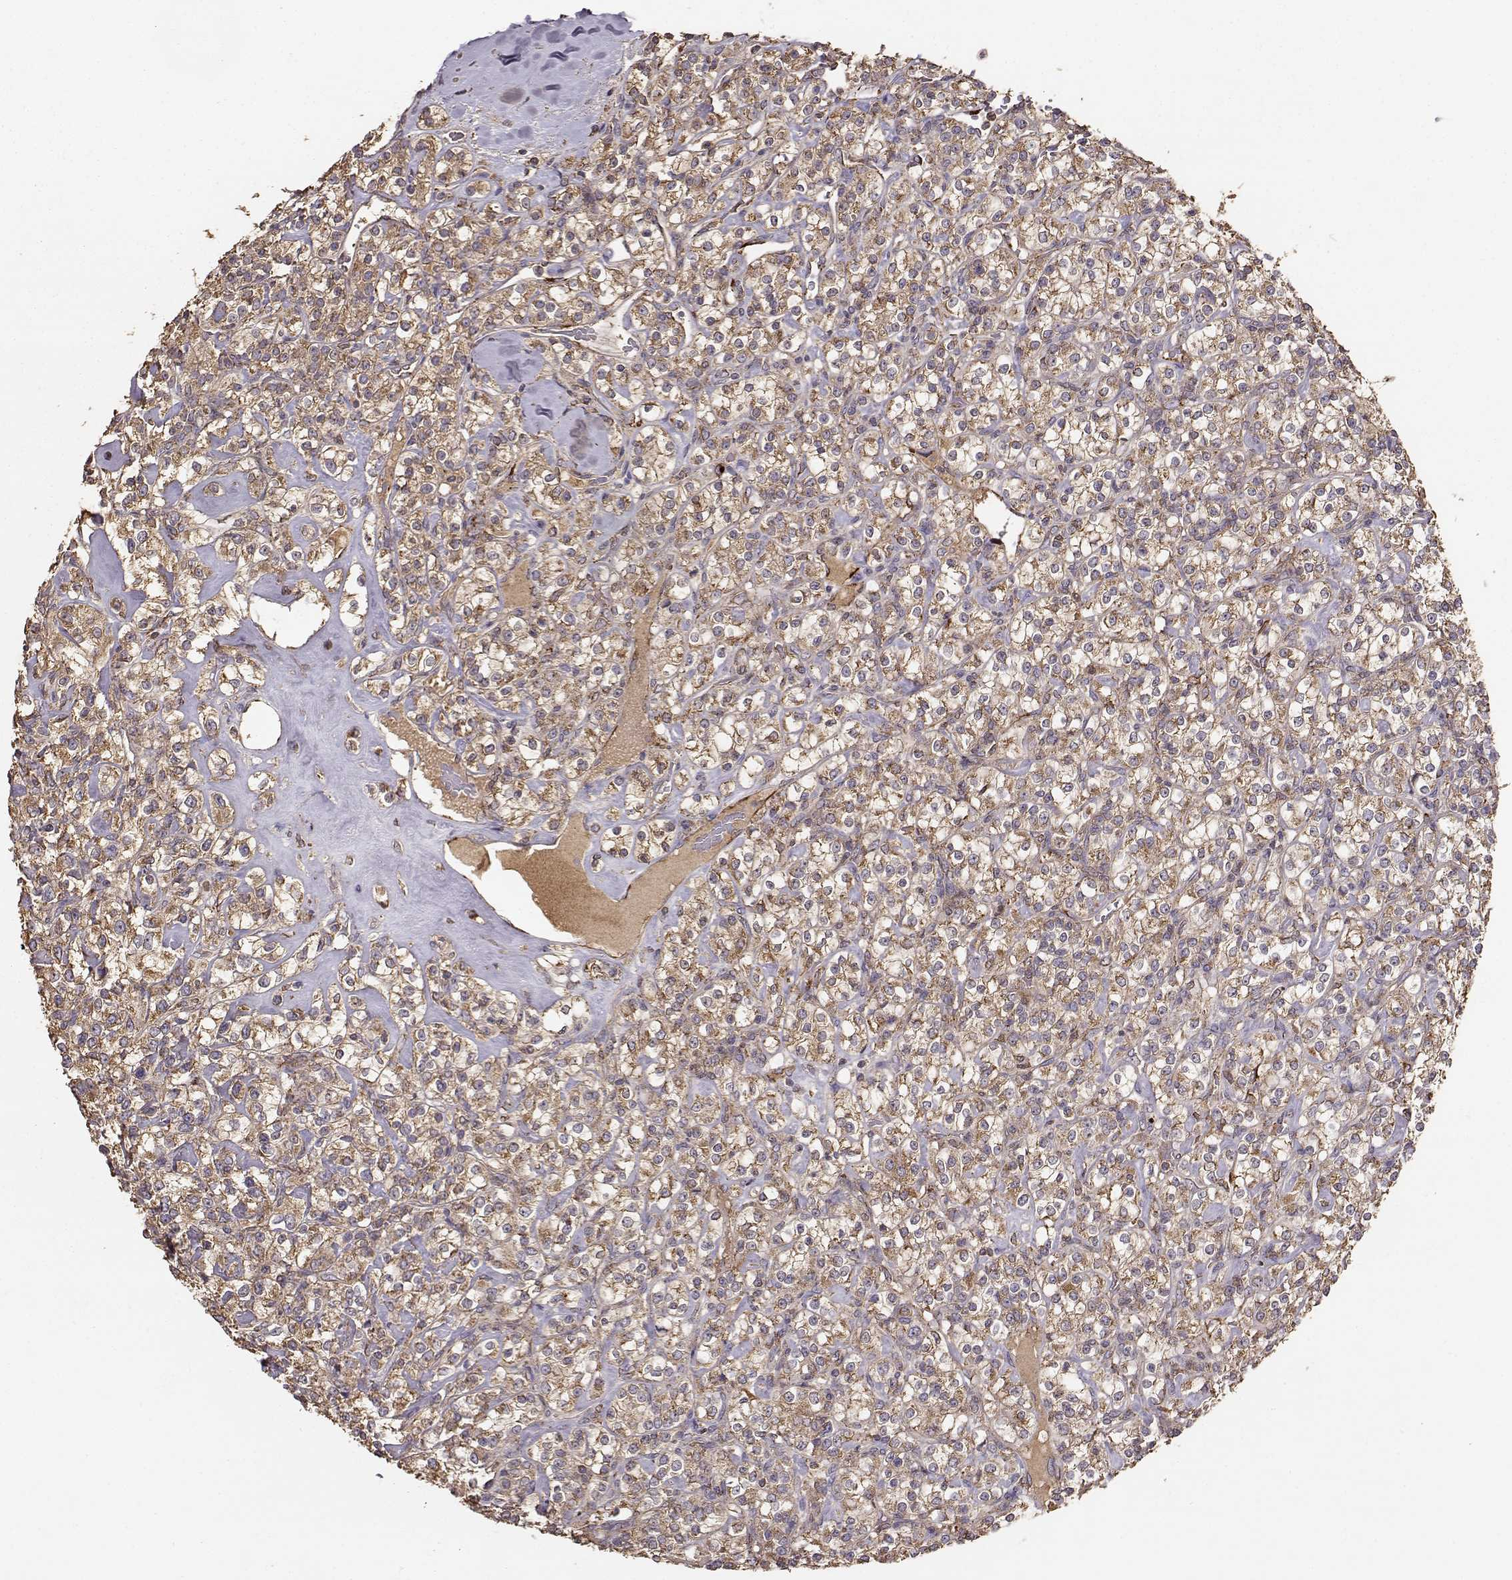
{"staining": {"intensity": "moderate", "quantity": ">75%", "location": "cytoplasmic/membranous"}, "tissue": "renal cancer", "cell_type": "Tumor cells", "image_type": "cancer", "snomed": [{"axis": "morphology", "description": "Adenocarcinoma, NOS"}, {"axis": "topography", "description": "Kidney"}], "caption": "Brown immunohistochemical staining in human renal adenocarcinoma shows moderate cytoplasmic/membranous staining in approximately >75% of tumor cells.", "gene": "TARS3", "patient": {"sex": "male", "age": 77}}